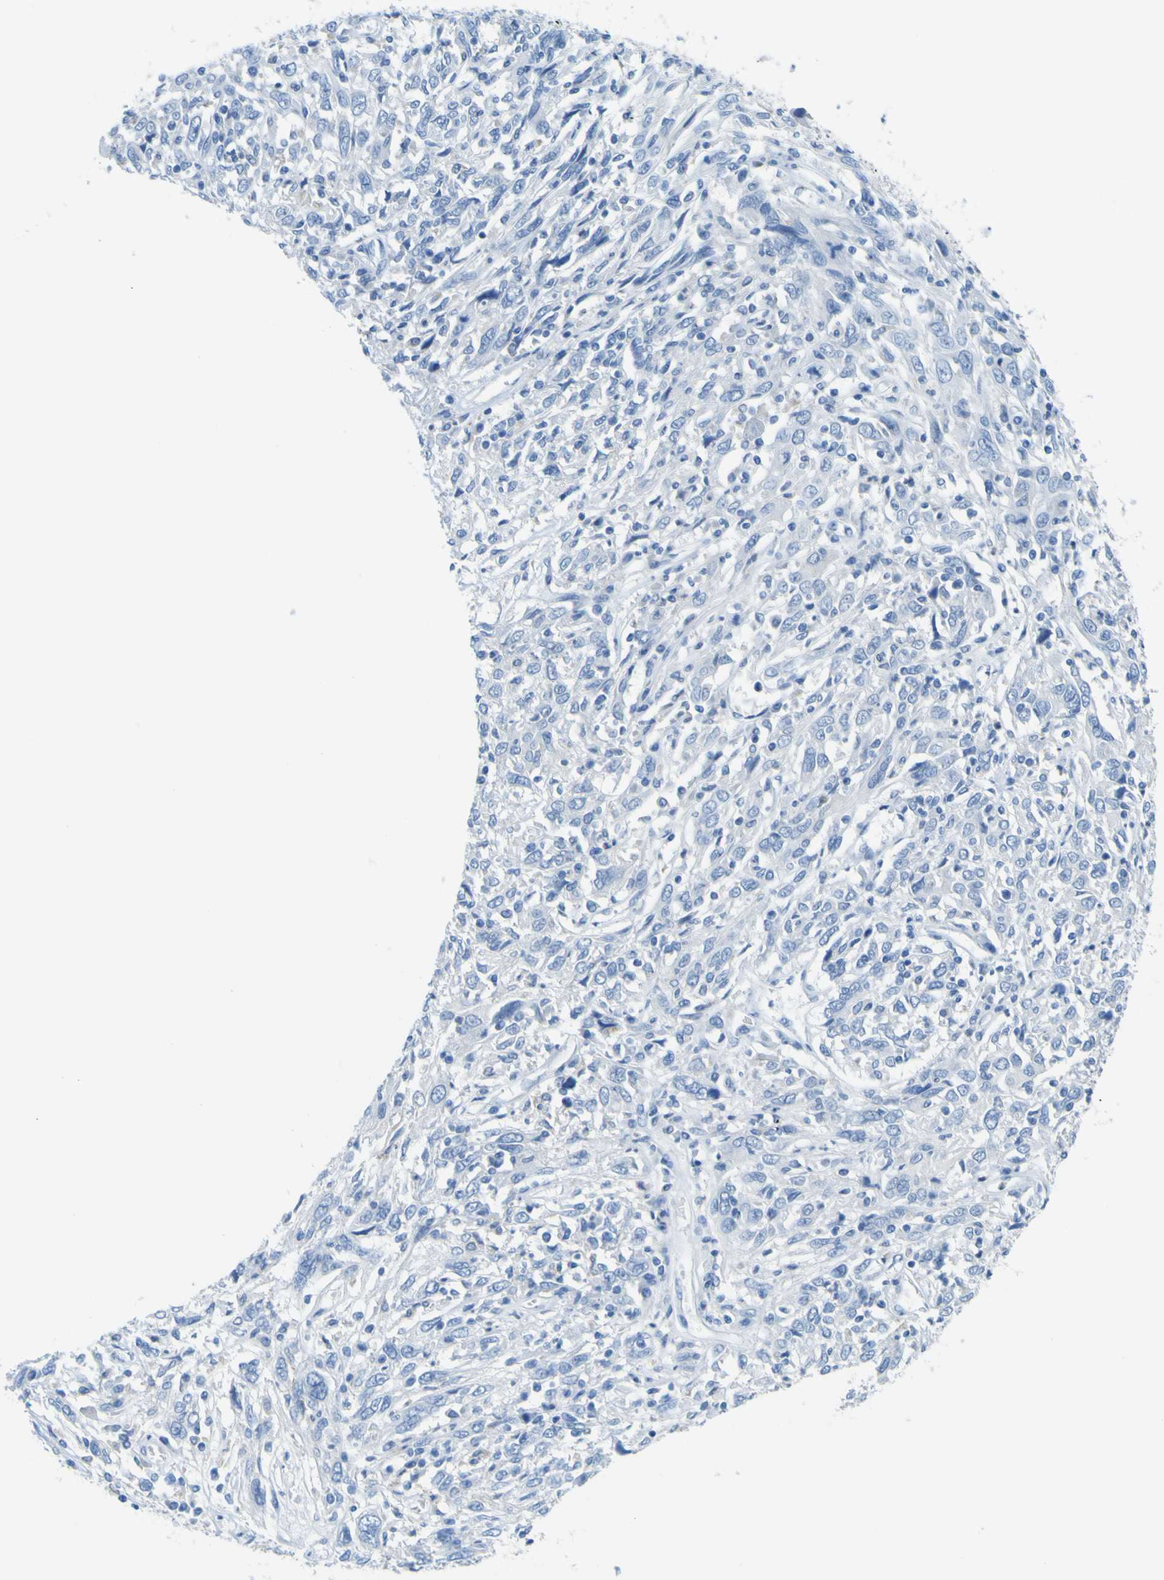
{"staining": {"intensity": "negative", "quantity": "none", "location": "none"}, "tissue": "cervical cancer", "cell_type": "Tumor cells", "image_type": "cancer", "snomed": [{"axis": "morphology", "description": "Squamous cell carcinoma, NOS"}, {"axis": "topography", "description": "Cervix"}], "caption": "An image of human cervical squamous cell carcinoma is negative for staining in tumor cells.", "gene": "ACSL1", "patient": {"sex": "female", "age": 46}}